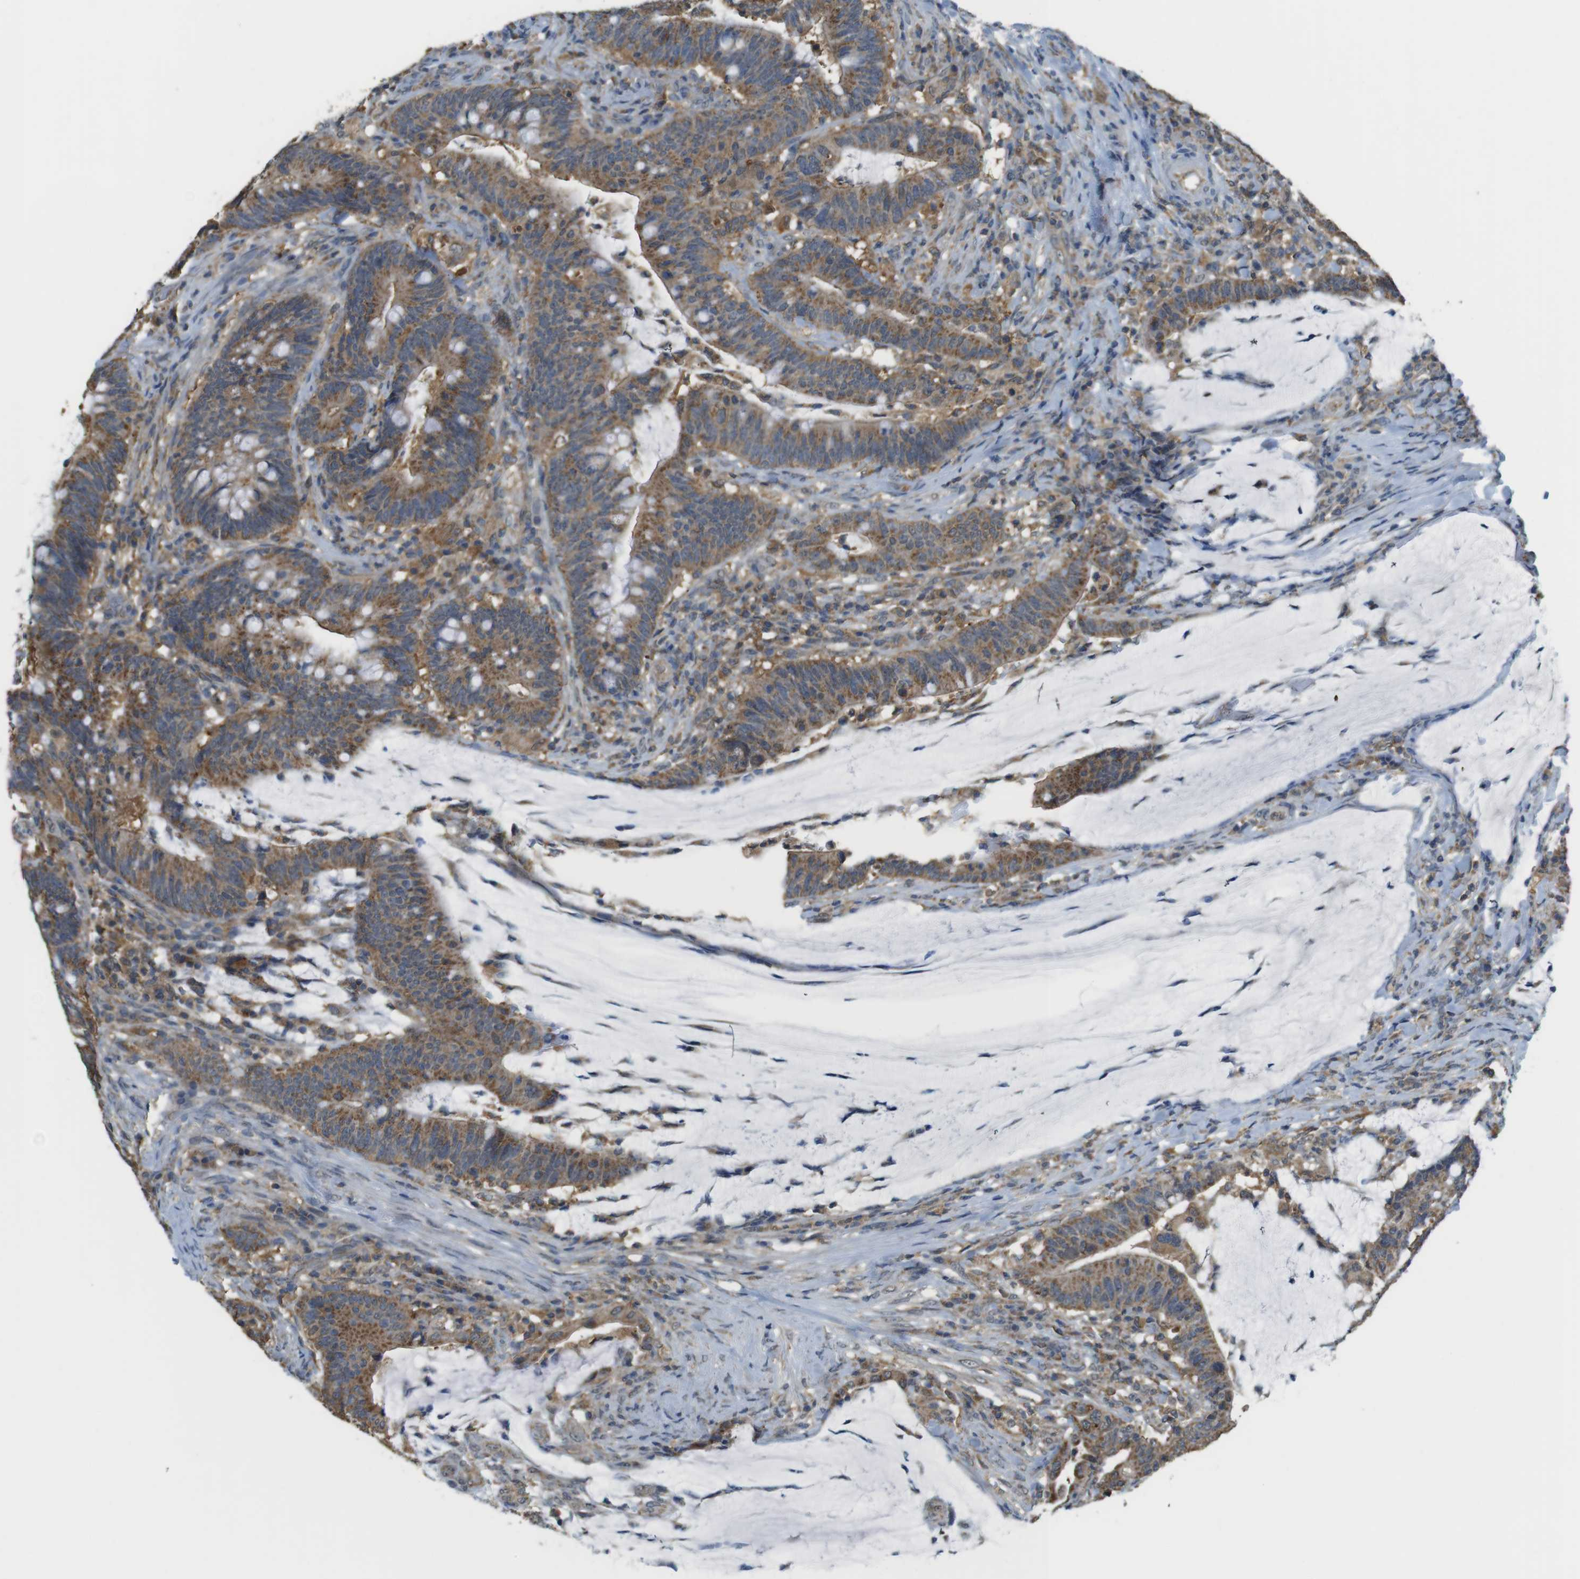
{"staining": {"intensity": "moderate", "quantity": ">75%", "location": "cytoplasmic/membranous"}, "tissue": "colorectal cancer", "cell_type": "Tumor cells", "image_type": "cancer", "snomed": [{"axis": "morphology", "description": "Normal tissue, NOS"}, {"axis": "morphology", "description": "Adenocarcinoma, NOS"}, {"axis": "topography", "description": "Colon"}], "caption": "Moderate cytoplasmic/membranous staining for a protein is appreciated in about >75% of tumor cells of colorectal adenocarcinoma using immunohistochemistry.", "gene": "BRI3BP", "patient": {"sex": "female", "age": 66}}